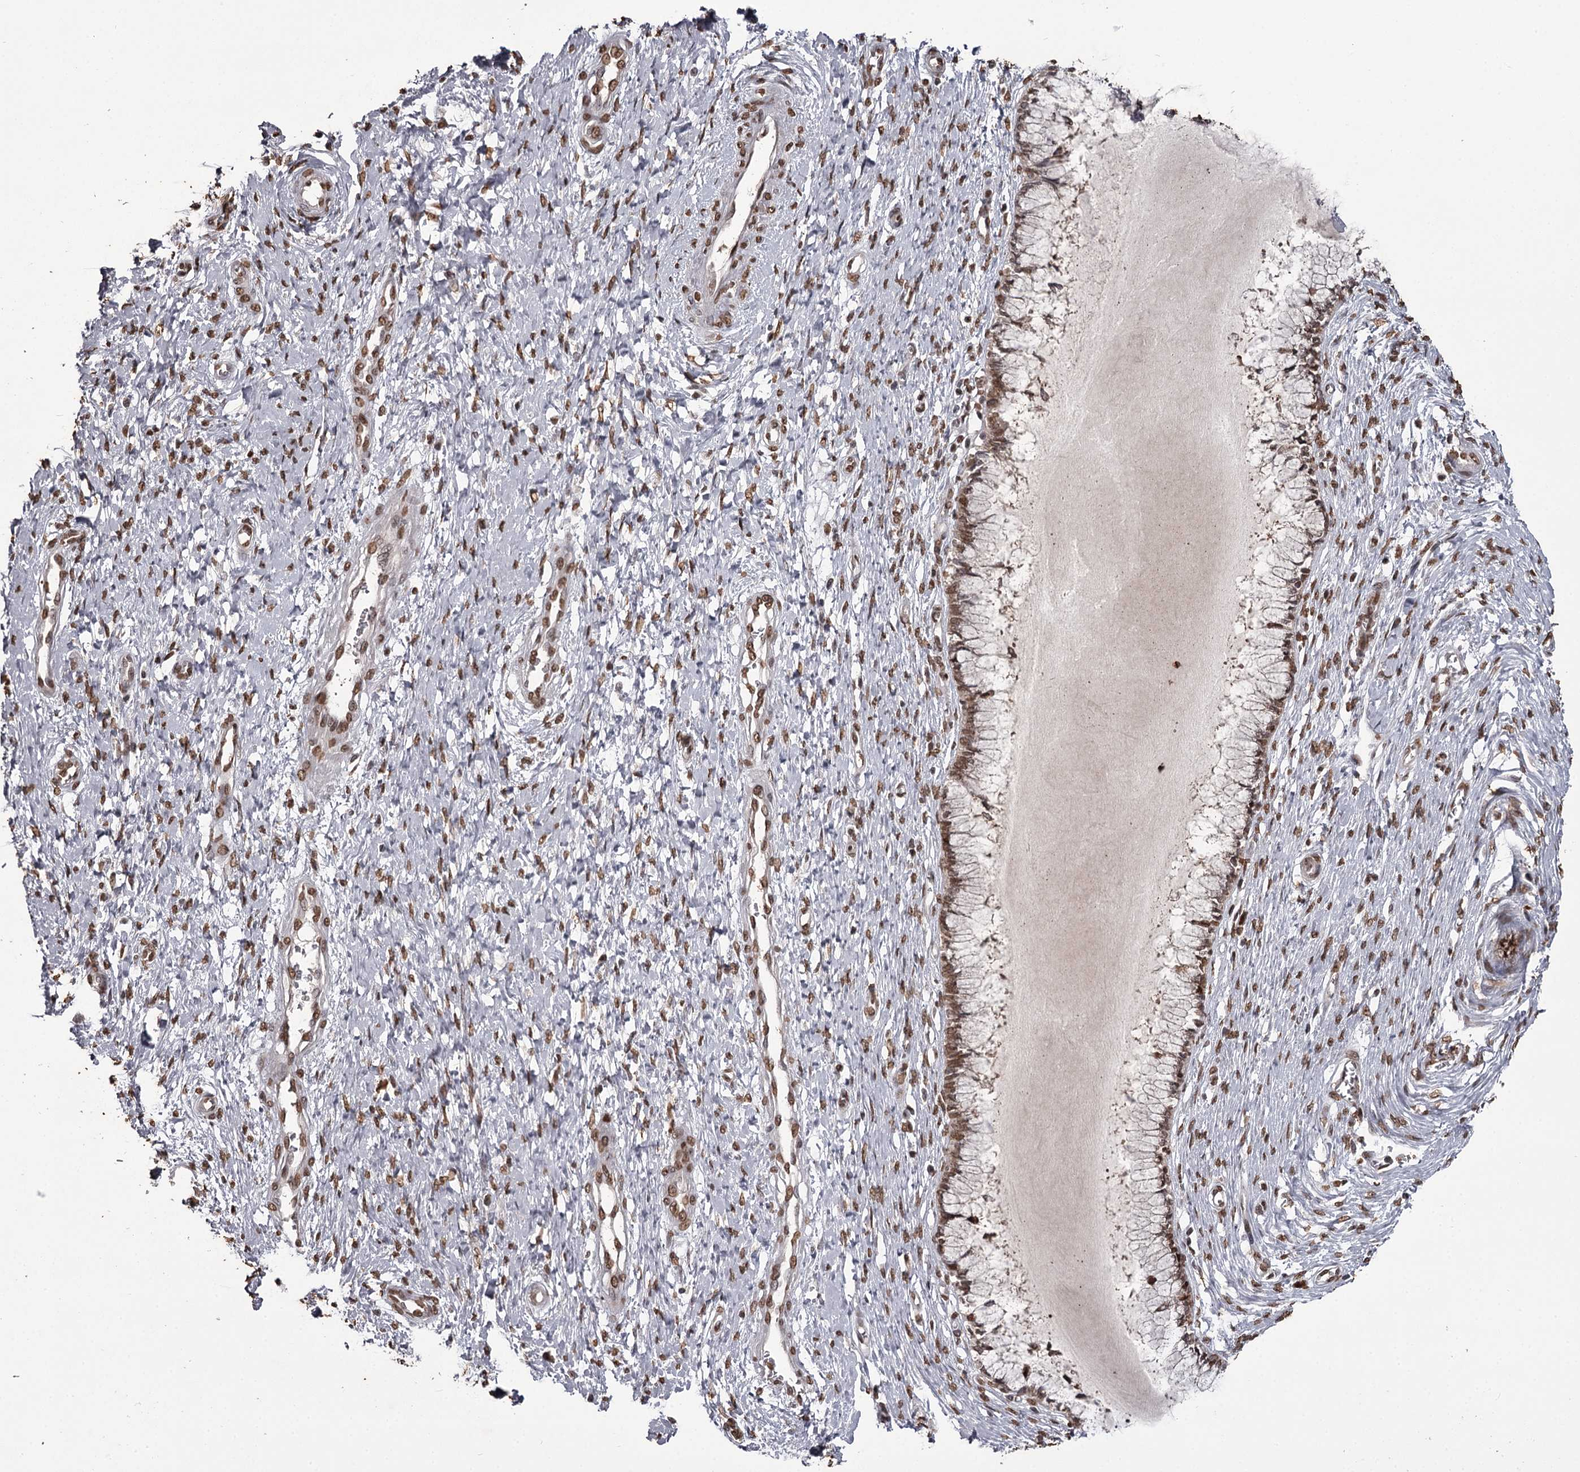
{"staining": {"intensity": "moderate", "quantity": ">75%", "location": "nuclear"}, "tissue": "cervix", "cell_type": "Glandular cells", "image_type": "normal", "snomed": [{"axis": "morphology", "description": "Normal tissue, NOS"}, {"axis": "topography", "description": "Cervix"}], "caption": "Immunohistochemical staining of unremarkable cervix reveals medium levels of moderate nuclear expression in approximately >75% of glandular cells. (Brightfield microscopy of DAB IHC at high magnification).", "gene": "THYN1", "patient": {"sex": "female", "age": 55}}